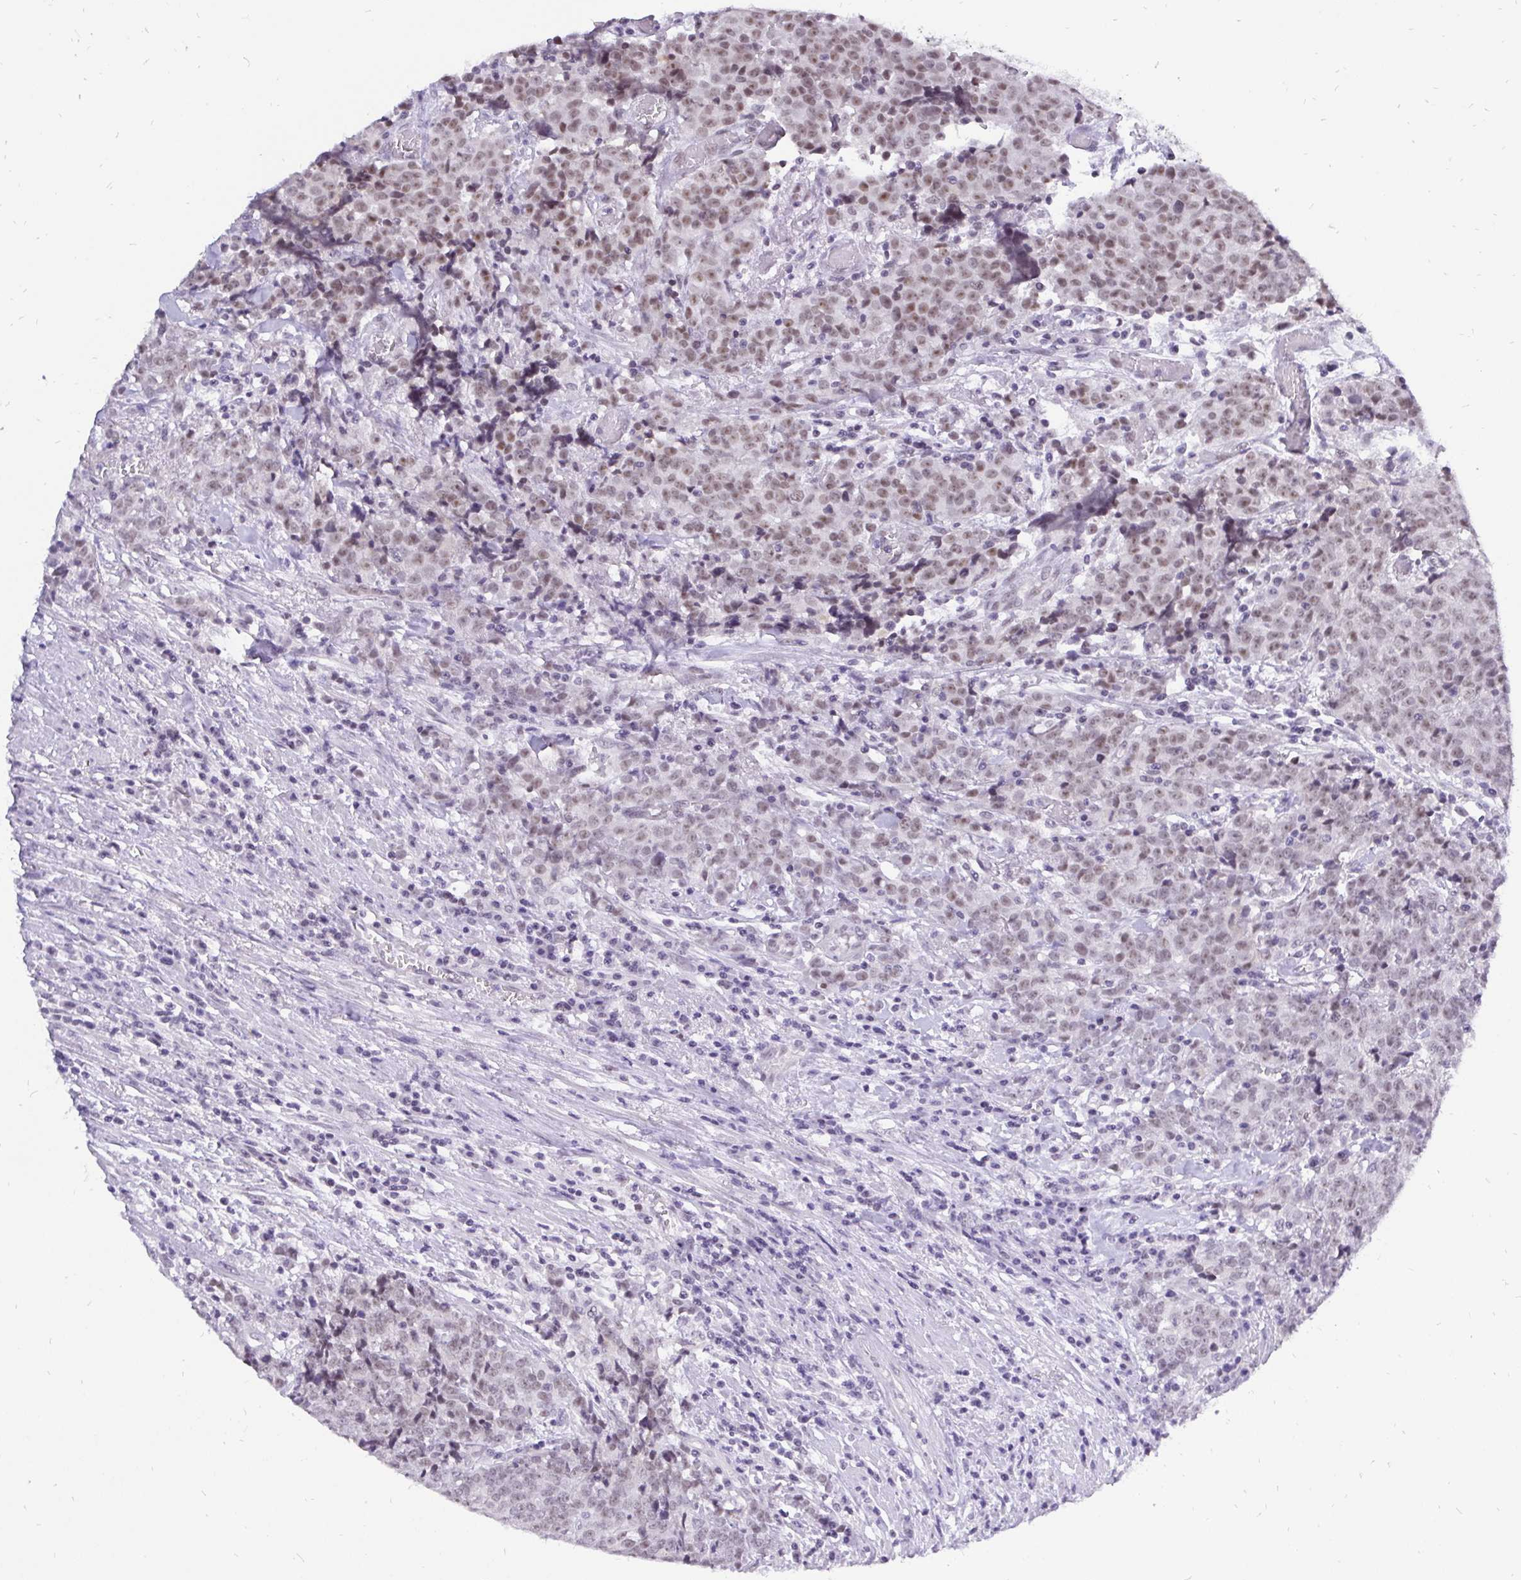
{"staining": {"intensity": "weak", "quantity": "25%-75%", "location": "nuclear"}, "tissue": "prostate cancer", "cell_type": "Tumor cells", "image_type": "cancer", "snomed": [{"axis": "morphology", "description": "Adenocarcinoma, High grade"}, {"axis": "topography", "description": "Prostate and seminal vesicle, NOS"}], "caption": "An IHC image of neoplastic tissue is shown. Protein staining in brown highlights weak nuclear positivity in adenocarcinoma (high-grade) (prostate) within tumor cells. Using DAB (brown) and hematoxylin (blue) stains, captured at high magnification using brightfield microscopy.", "gene": "ZNF860", "patient": {"sex": "male", "age": 60}}